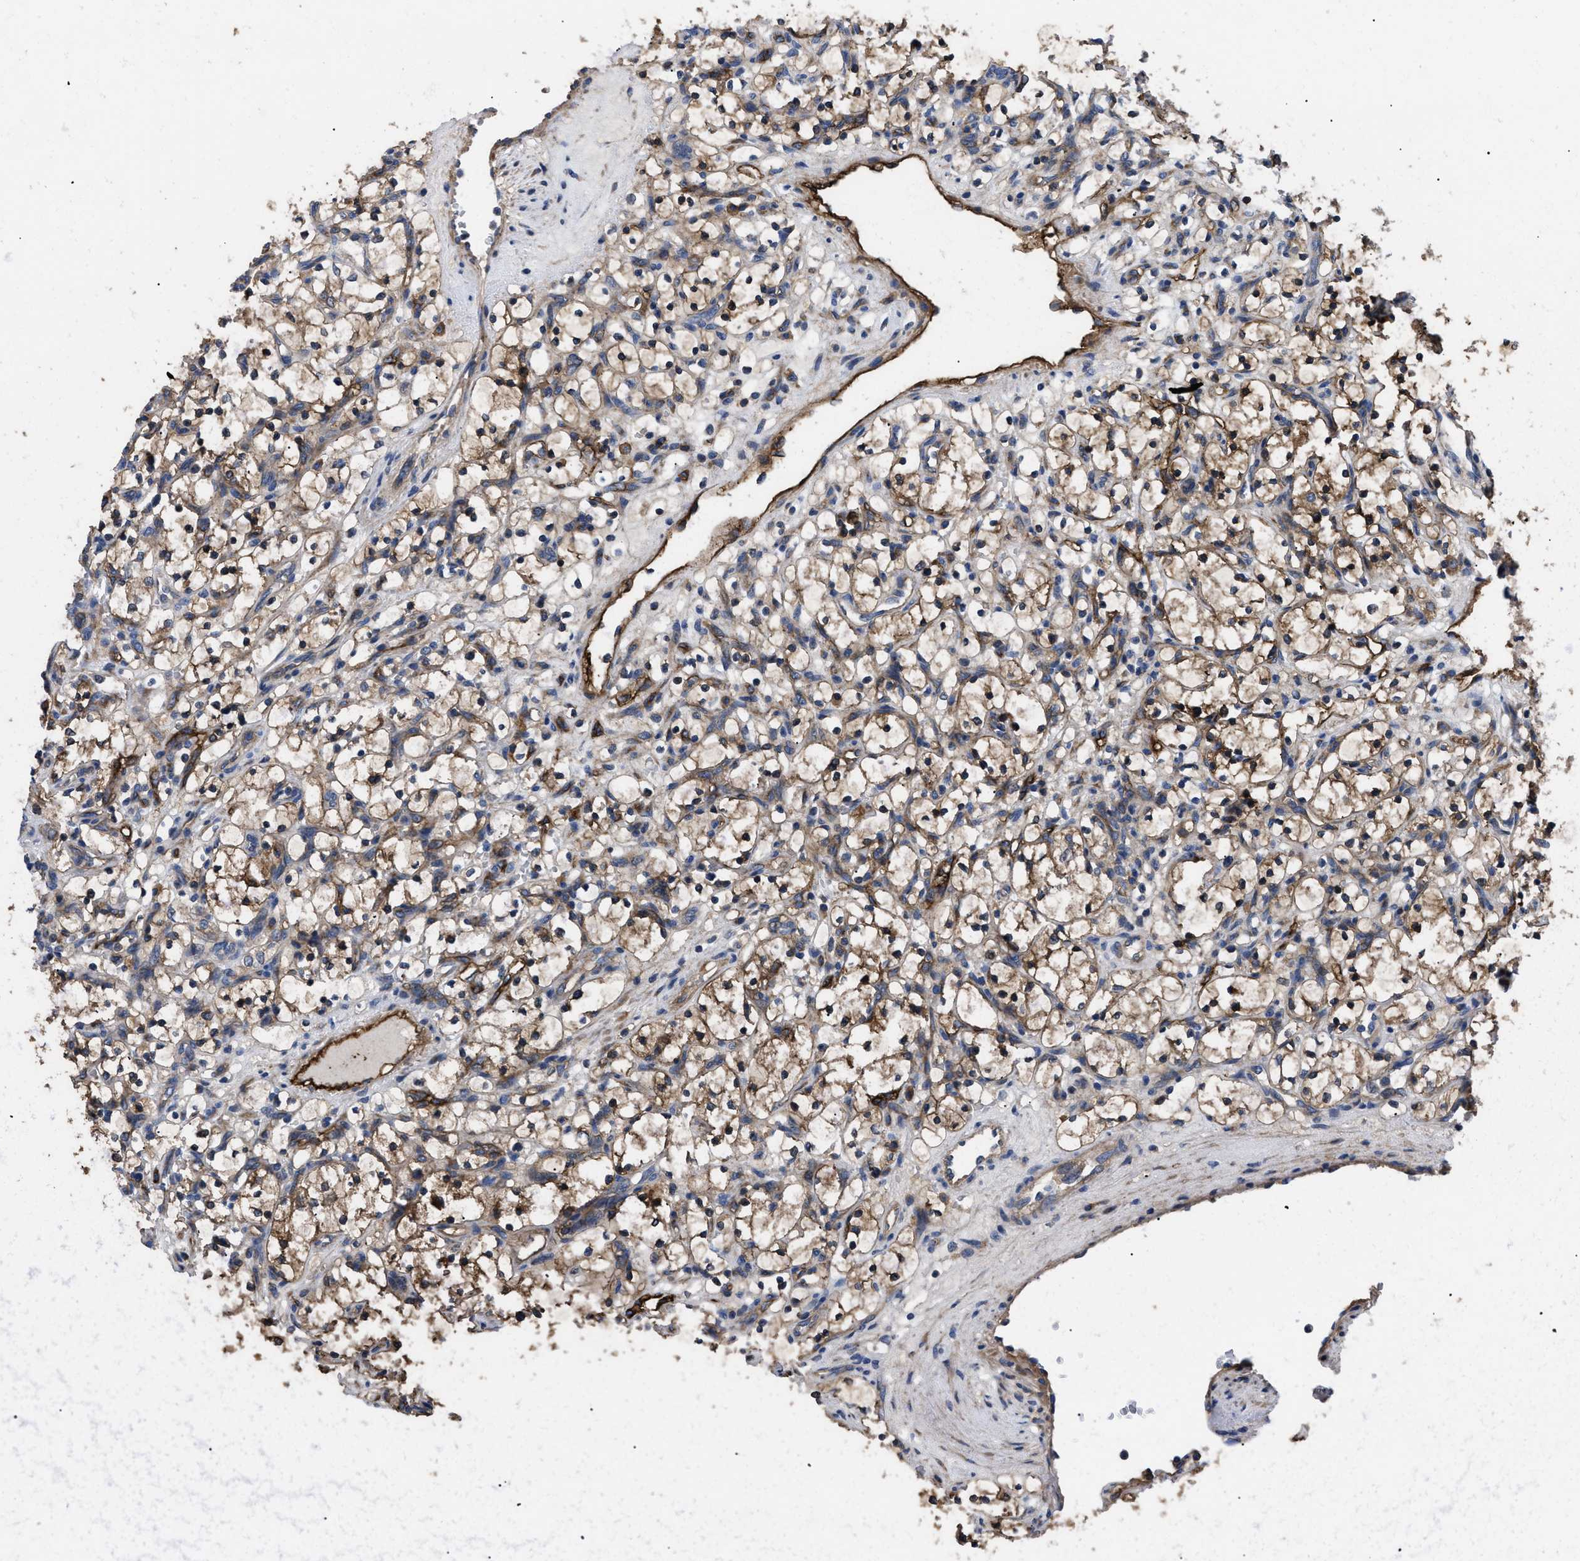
{"staining": {"intensity": "moderate", "quantity": ">75%", "location": "cytoplasmic/membranous"}, "tissue": "renal cancer", "cell_type": "Tumor cells", "image_type": "cancer", "snomed": [{"axis": "morphology", "description": "Adenocarcinoma, NOS"}, {"axis": "topography", "description": "Kidney"}], "caption": "The micrograph demonstrates staining of renal cancer, revealing moderate cytoplasmic/membranous protein positivity (brown color) within tumor cells.", "gene": "NT5E", "patient": {"sex": "female", "age": 69}}